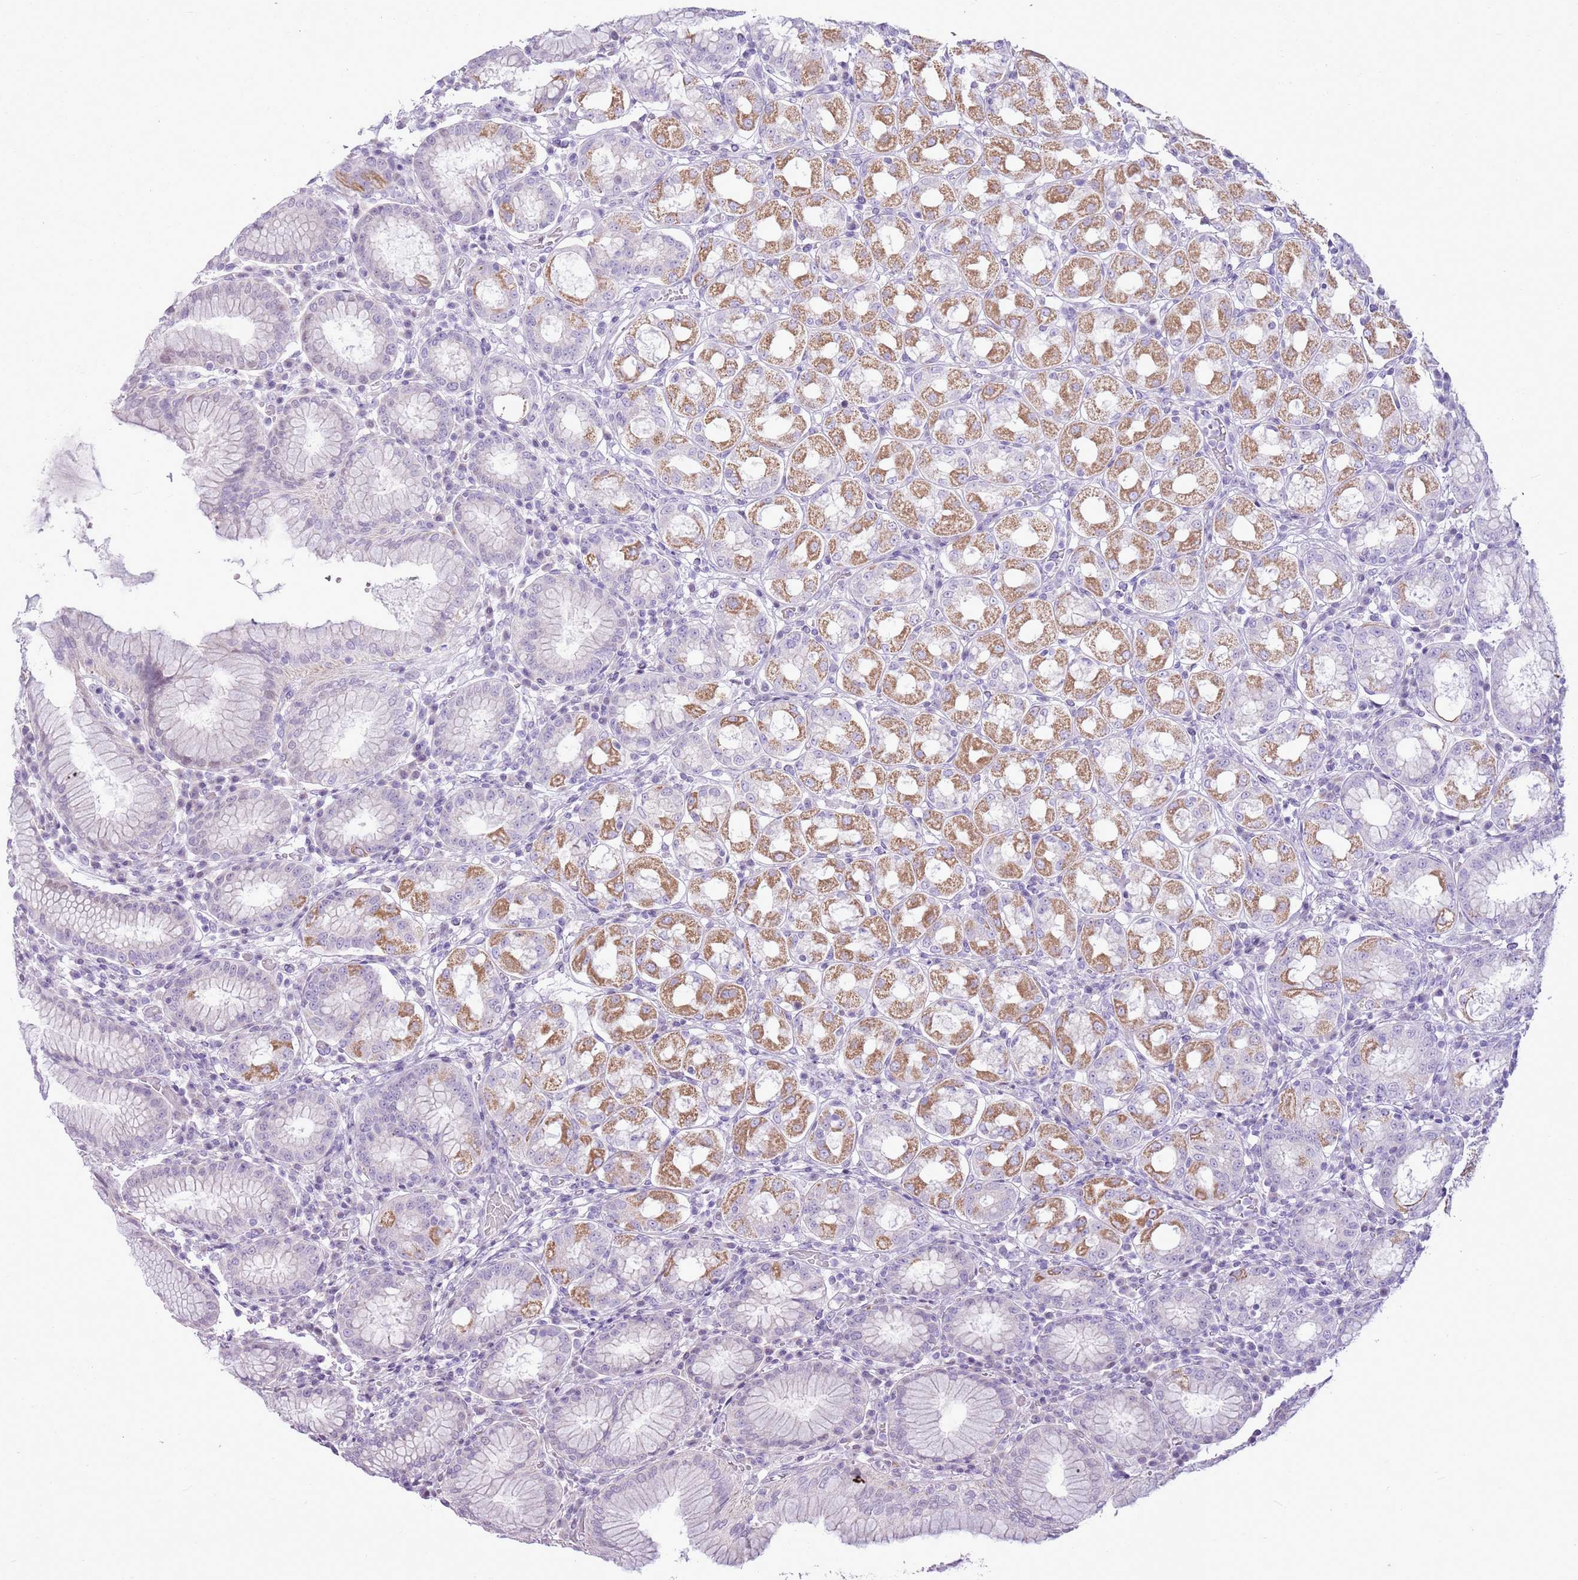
{"staining": {"intensity": "moderate", "quantity": "<25%", "location": "cytoplasmic/membranous"}, "tissue": "stomach", "cell_type": "Glandular cells", "image_type": "normal", "snomed": [{"axis": "morphology", "description": "Normal tissue, NOS"}, {"axis": "topography", "description": "Stomach"}, {"axis": "topography", "description": "Stomach, lower"}], "caption": "A low amount of moderate cytoplasmic/membranous staining is present in about <25% of glandular cells in normal stomach. The protein is stained brown, and the nuclei are stained in blue (DAB (3,3'-diaminobenzidine) IHC with brightfield microscopy, high magnification).", "gene": "RPL3L", "patient": {"sex": "female", "age": 56}}